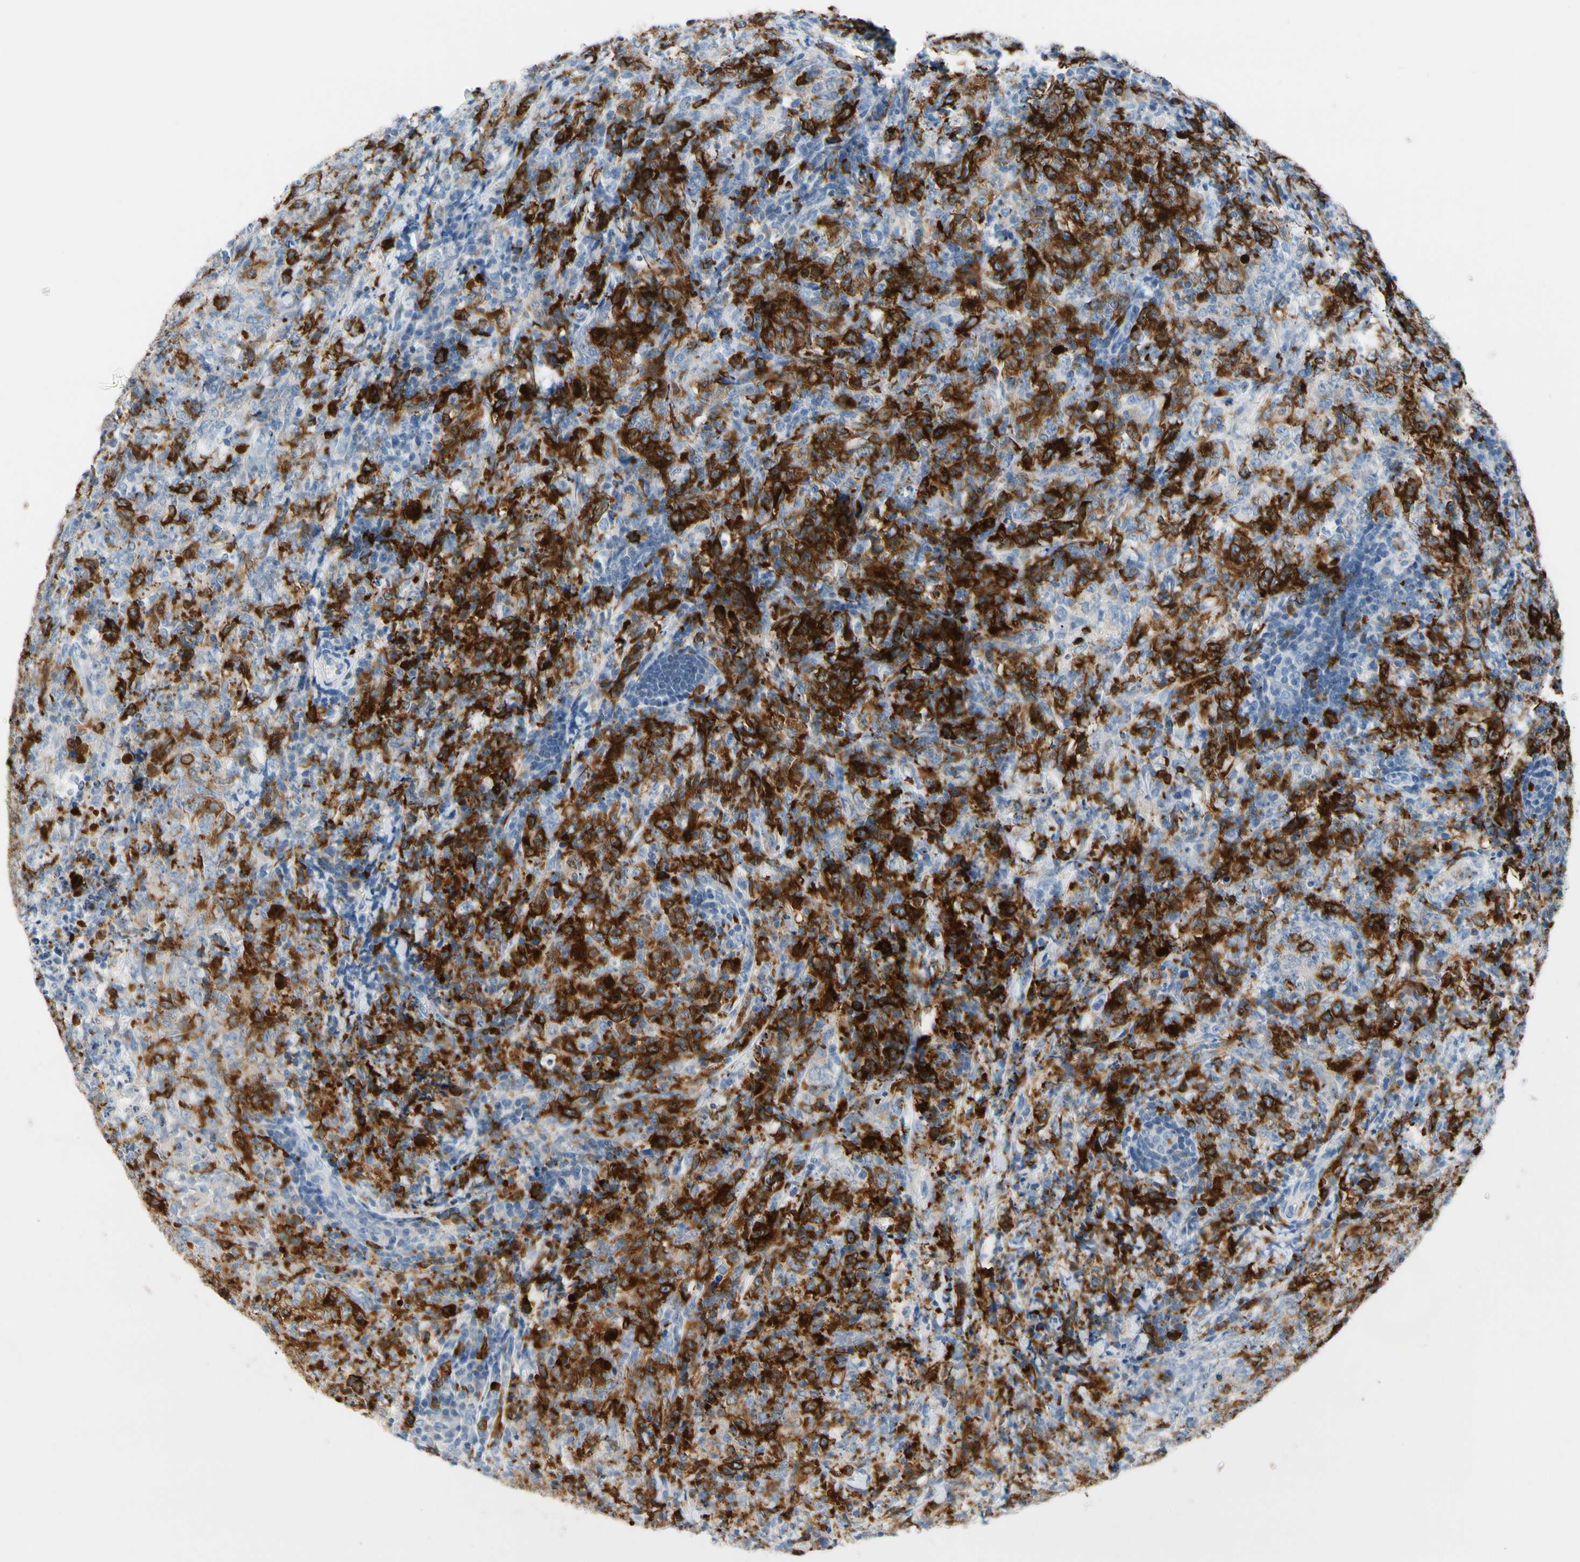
{"staining": {"intensity": "strong", "quantity": ">75%", "location": "cytoplasmic/membranous"}, "tissue": "lymphoma", "cell_type": "Tumor cells", "image_type": "cancer", "snomed": [{"axis": "morphology", "description": "Malignant lymphoma, non-Hodgkin's type, High grade"}, {"axis": "topography", "description": "Tonsil"}], "caption": "Immunohistochemistry (IHC) histopathology image of neoplastic tissue: lymphoma stained using IHC reveals high levels of strong protein expression localized specifically in the cytoplasmic/membranous of tumor cells, appearing as a cytoplasmic/membranous brown color.", "gene": "TACC3", "patient": {"sex": "female", "age": 36}}